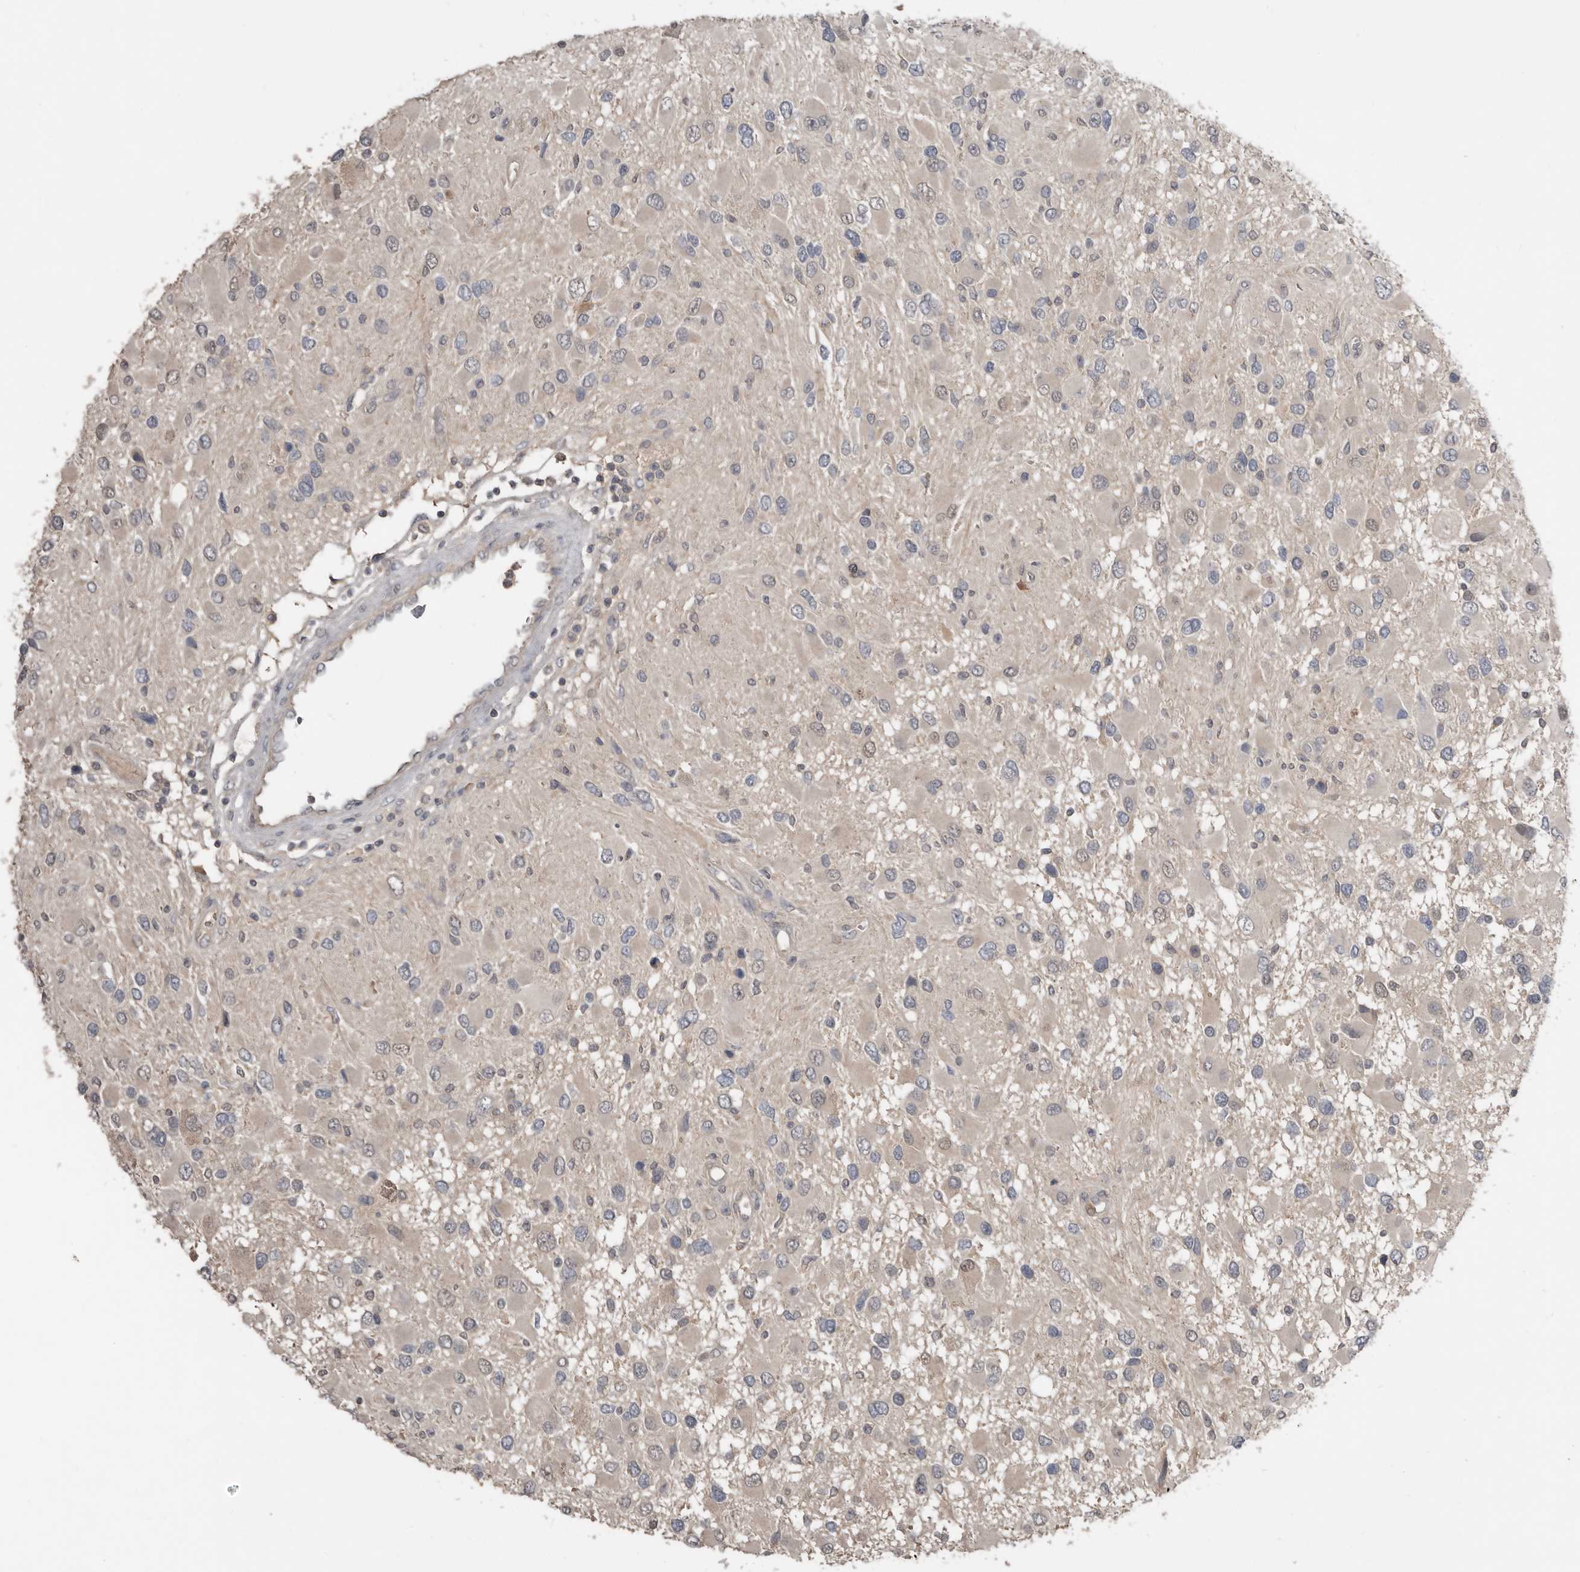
{"staining": {"intensity": "negative", "quantity": "none", "location": "none"}, "tissue": "glioma", "cell_type": "Tumor cells", "image_type": "cancer", "snomed": [{"axis": "morphology", "description": "Glioma, malignant, High grade"}, {"axis": "topography", "description": "Brain"}], "caption": "The photomicrograph reveals no staining of tumor cells in glioma.", "gene": "RBKS", "patient": {"sex": "male", "age": 53}}